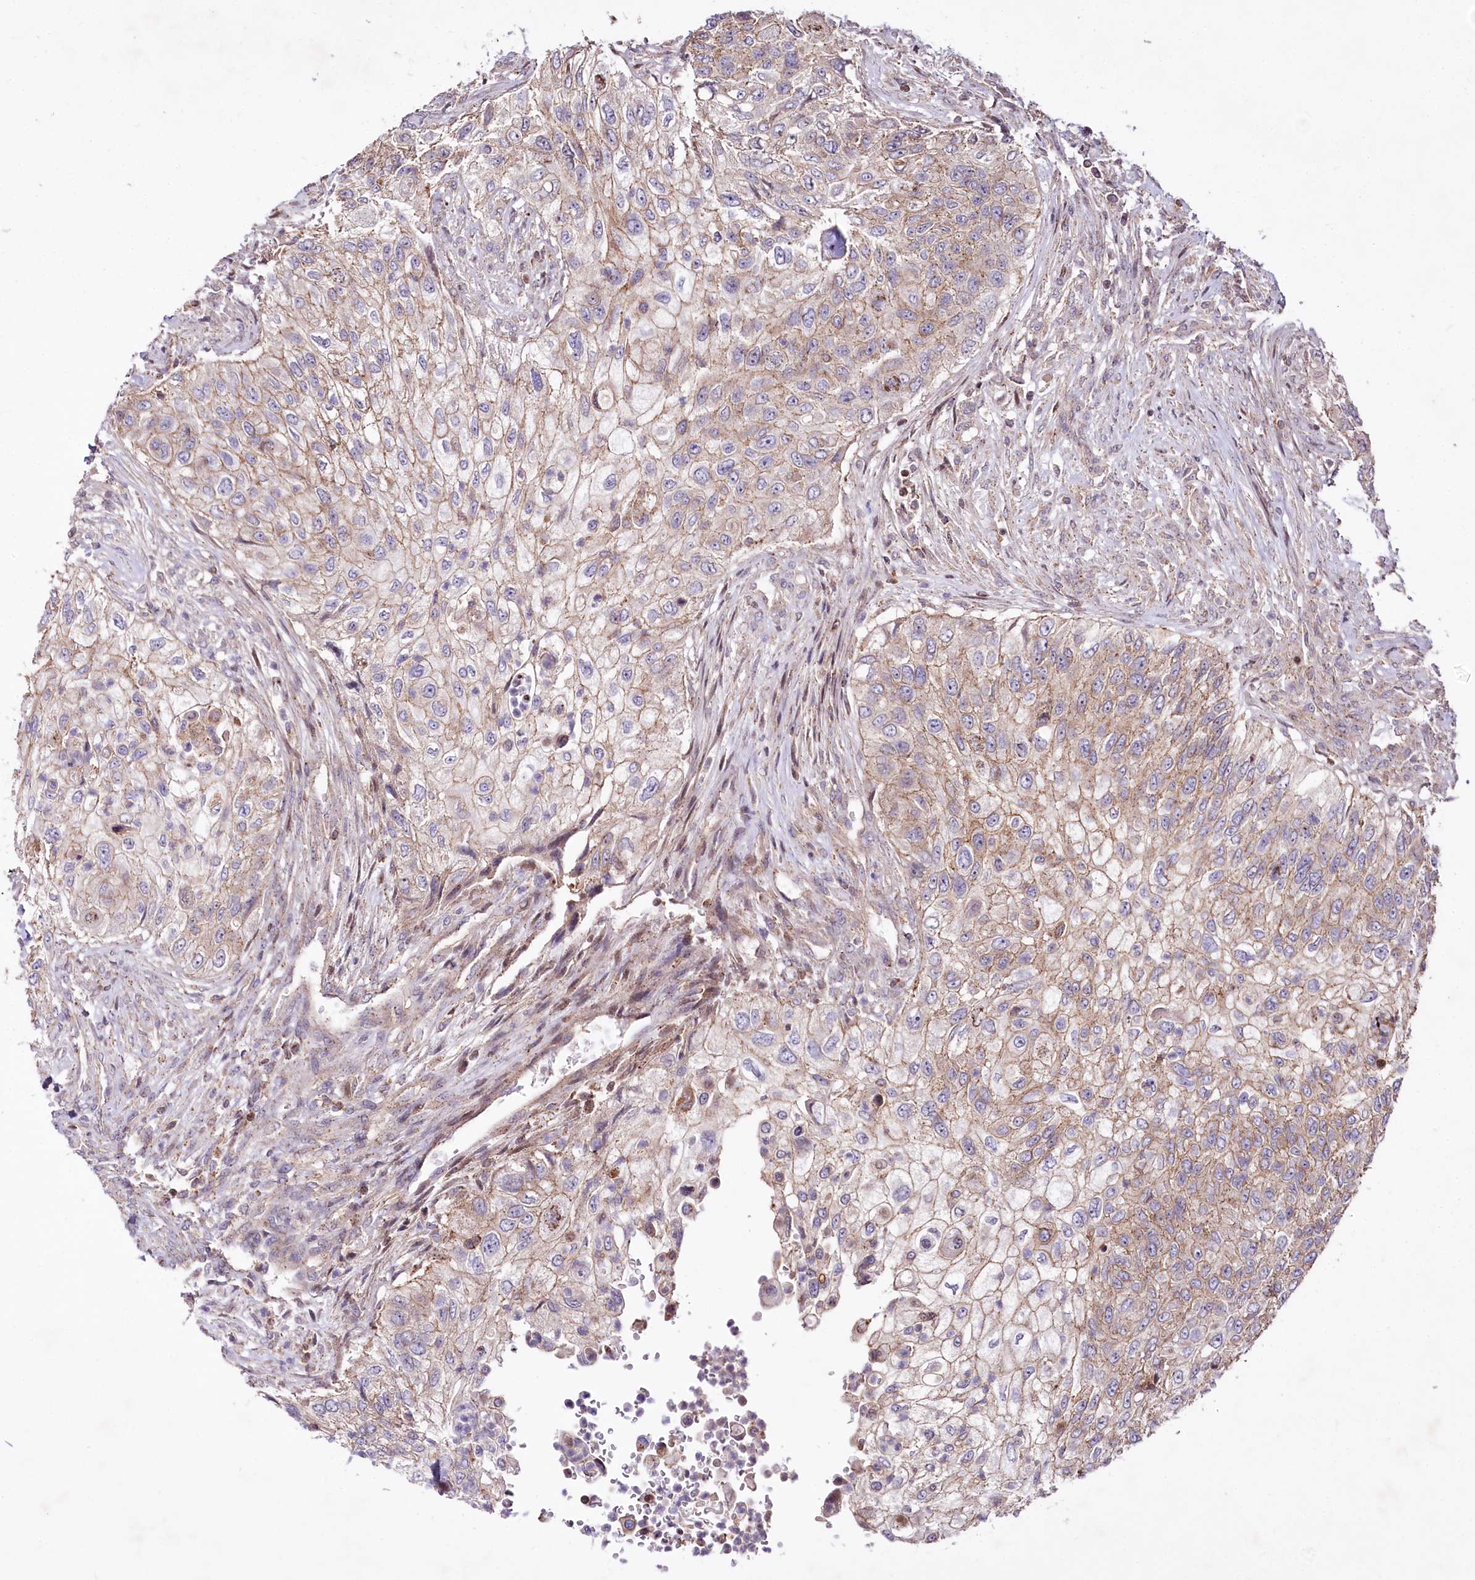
{"staining": {"intensity": "weak", "quantity": "25%-75%", "location": "cytoplasmic/membranous"}, "tissue": "urothelial cancer", "cell_type": "Tumor cells", "image_type": "cancer", "snomed": [{"axis": "morphology", "description": "Urothelial carcinoma, High grade"}, {"axis": "topography", "description": "Urinary bladder"}], "caption": "Immunohistochemistry (IHC) micrograph of neoplastic tissue: urothelial carcinoma (high-grade) stained using immunohistochemistry (IHC) reveals low levels of weak protein expression localized specifically in the cytoplasmic/membranous of tumor cells, appearing as a cytoplasmic/membranous brown color.", "gene": "ZFYVE27", "patient": {"sex": "female", "age": 60}}